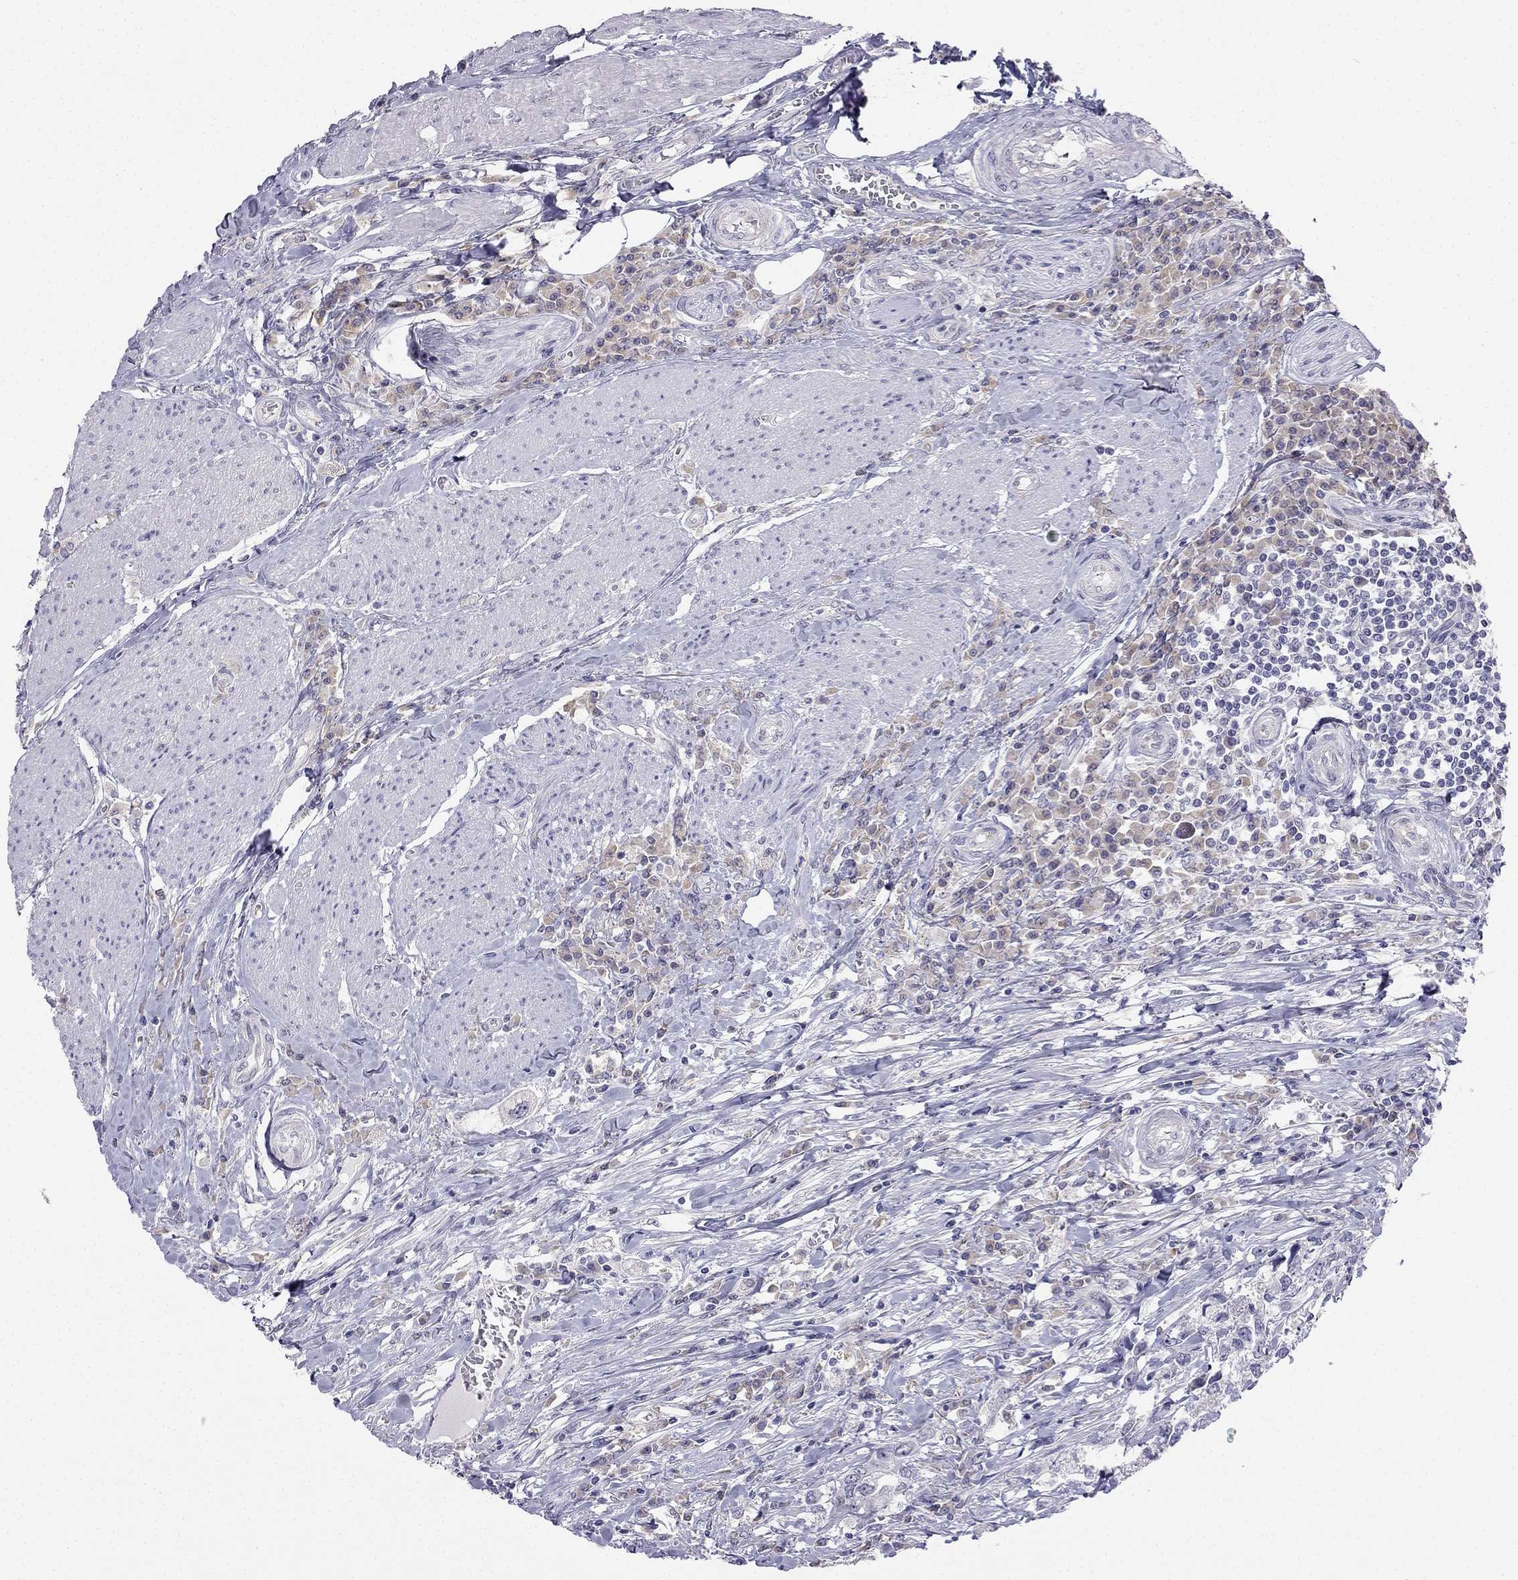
{"staining": {"intensity": "negative", "quantity": "none", "location": "none"}, "tissue": "urothelial cancer", "cell_type": "Tumor cells", "image_type": "cancer", "snomed": [{"axis": "morphology", "description": "Urothelial carcinoma, NOS"}, {"axis": "morphology", "description": "Urothelial carcinoma, High grade"}, {"axis": "topography", "description": "Urinary bladder"}], "caption": "High power microscopy image of an IHC micrograph of transitional cell carcinoma, revealing no significant positivity in tumor cells.", "gene": "C16orf89", "patient": {"sex": "male", "age": 63}}